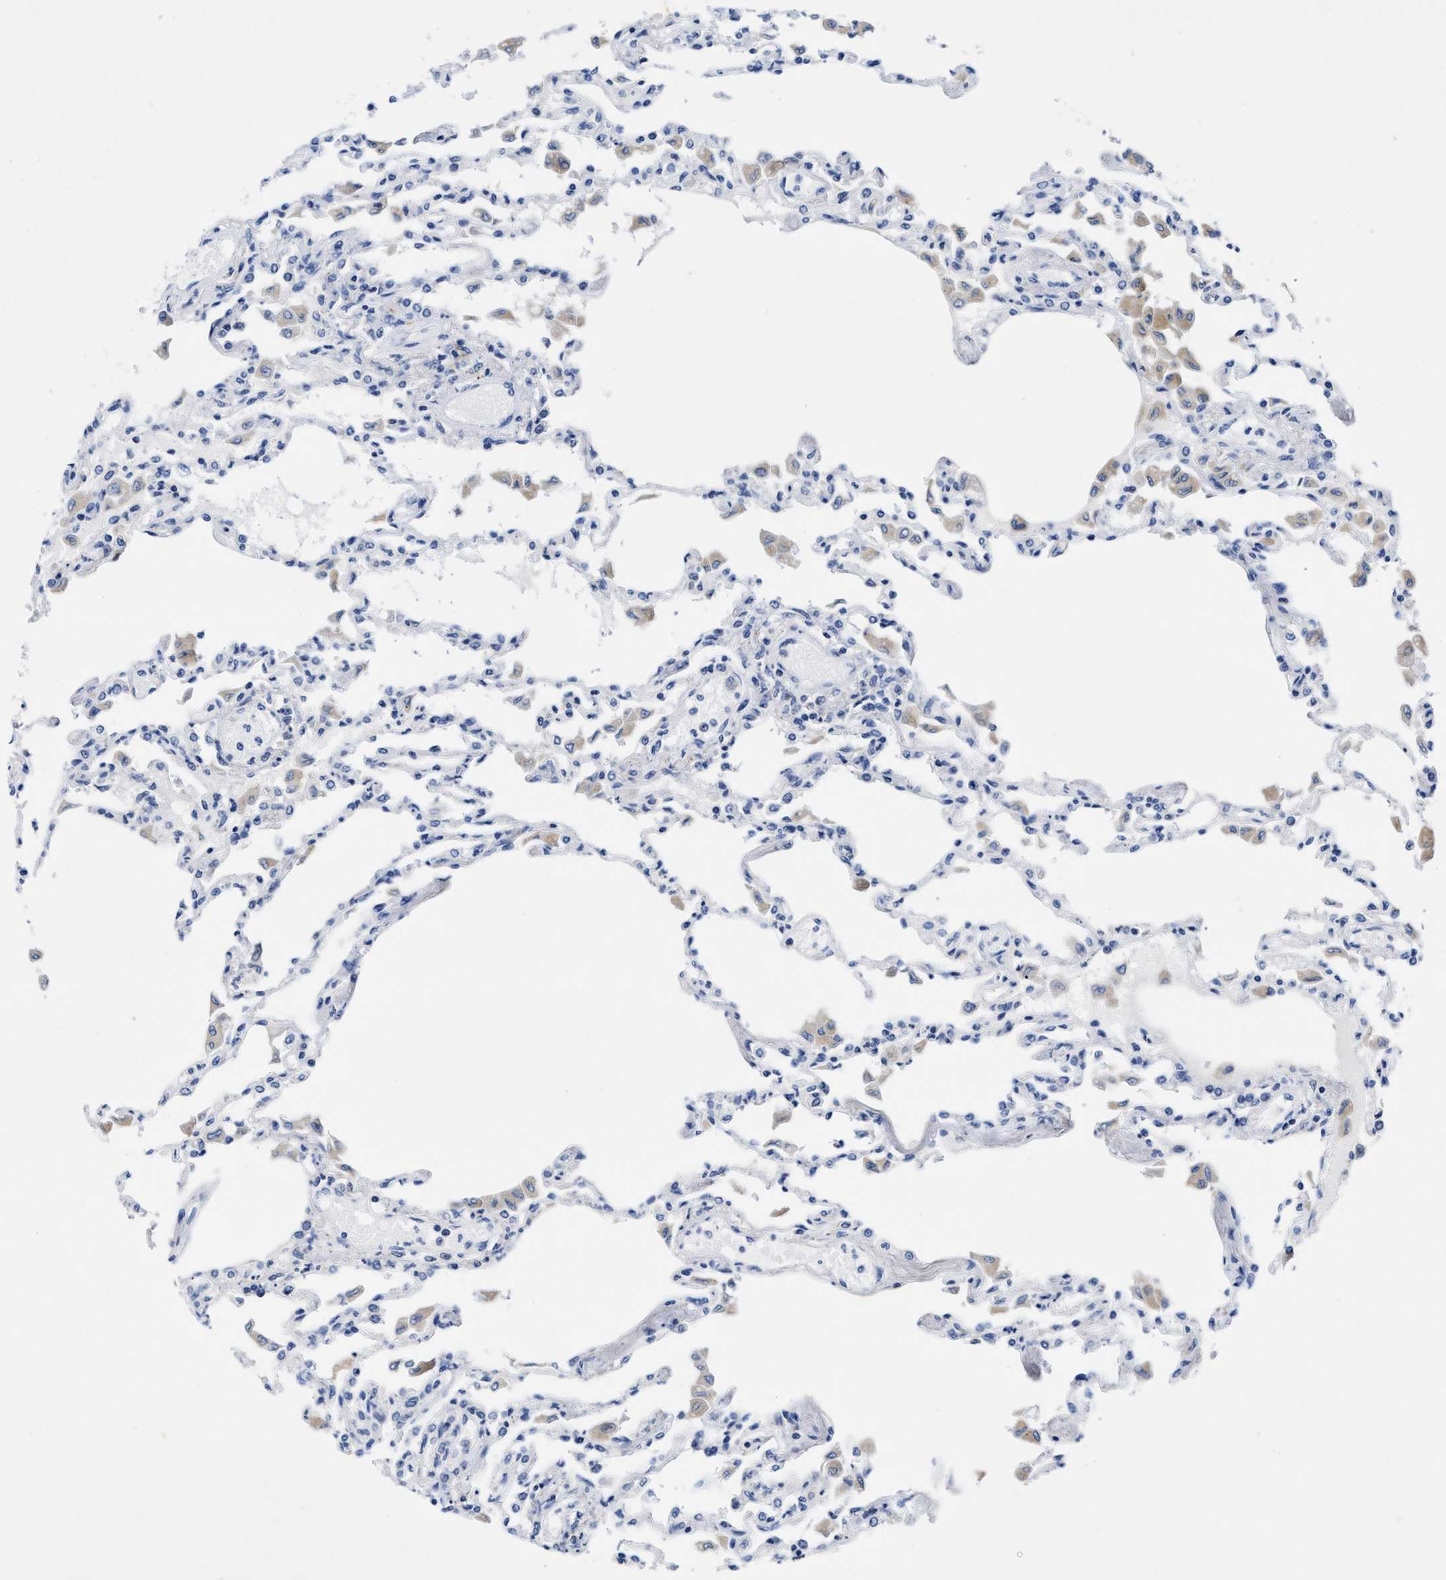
{"staining": {"intensity": "negative", "quantity": "none", "location": "none"}, "tissue": "lung", "cell_type": "Alveolar cells", "image_type": "normal", "snomed": [{"axis": "morphology", "description": "Normal tissue, NOS"}, {"axis": "topography", "description": "Bronchus"}, {"axis": "topography", "description": "Lung"}], "caption": "This is an IHC micrograph of normal human lung. There is no positivity in alveolar cells.", "gene": "TBRG4", "patient": {"sex": "female", "age": 49}}